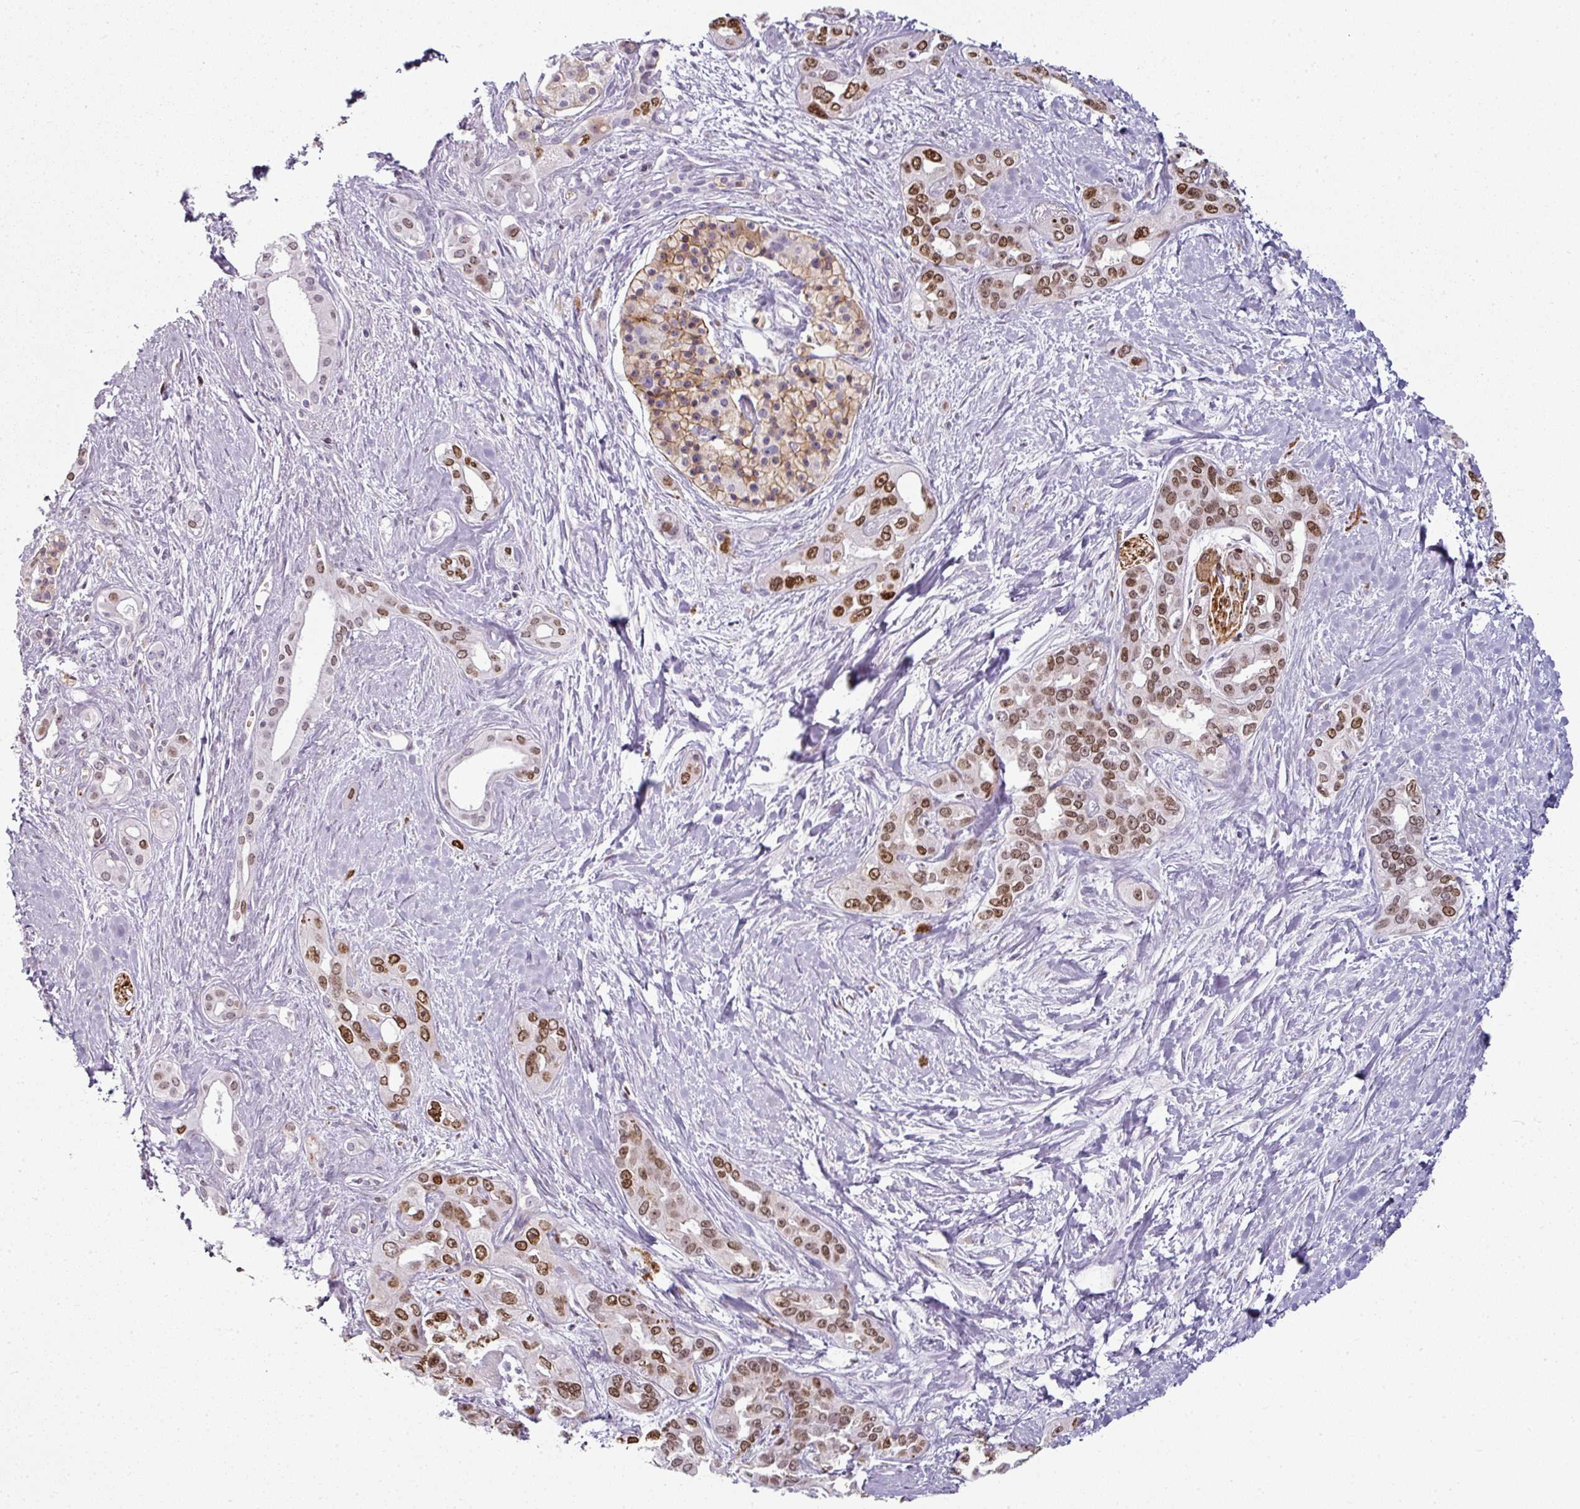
{"staining": {"intensity": "strong", "quantity": ">75%", "location": "nuclear"}, "tissue": "pancreatic cancer", "cell_type": "Tumor cells", "image_type": "cancer", "snomed": [{"axis": "morphology", "description": "Adenocarcinoma, NOS"}, {"axis": "topography", "description": "Pancreas"}], "caption": "A brown stain shows strong nuclear staining of a protein in human pancreatic adenocarcinoma tumor cells.", "gene": "SYT8", "patient": {"sex": "female", "age": 50}}